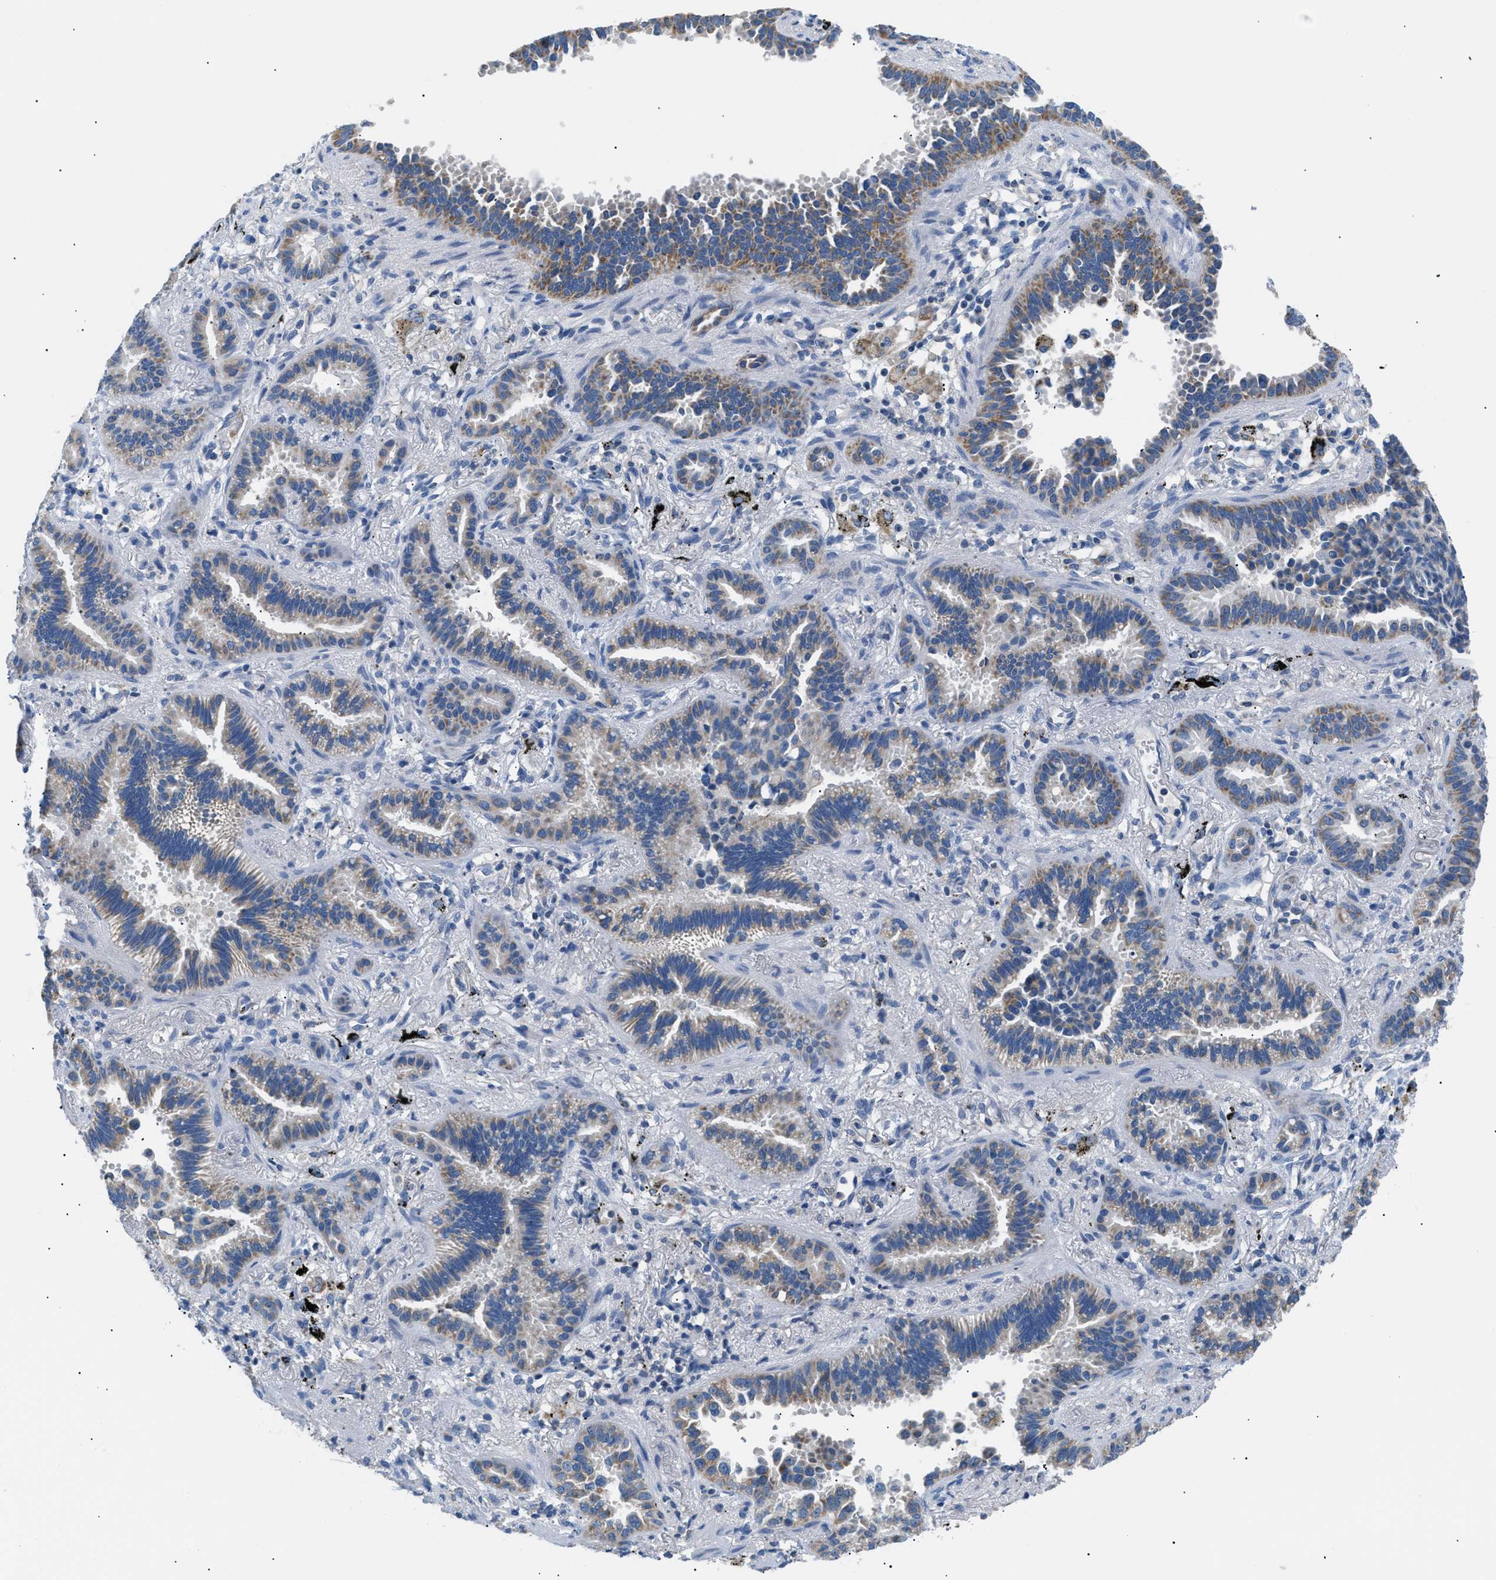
{"staining": {"intensity": "moderate", "quantity": "<25%", "location": "cytoplasmic/membranous"}, "tissue": "lung cancer", "cell_type": "Tumor cells", "image_type": "cancer", "snomed": [{"axis": "morphology", "description": "Normal tissue, NOS"}, {"axis": "morphology", "description": "Adenocarcinoma, NOS"}, {"axis": "topography", "description": "Lung"}], "caption": "High-magnification brightfield microscopy of lung adenocarcinoma stained with DAB (brown) and counterstained with hematoxylin (blue). tumor cells exhibit moderate cytoplasmic/membranous staining is appreciated in approximately<25% of cells.", "gene": "ILDR1", "patient": {"sex": "male", "age": 59}}